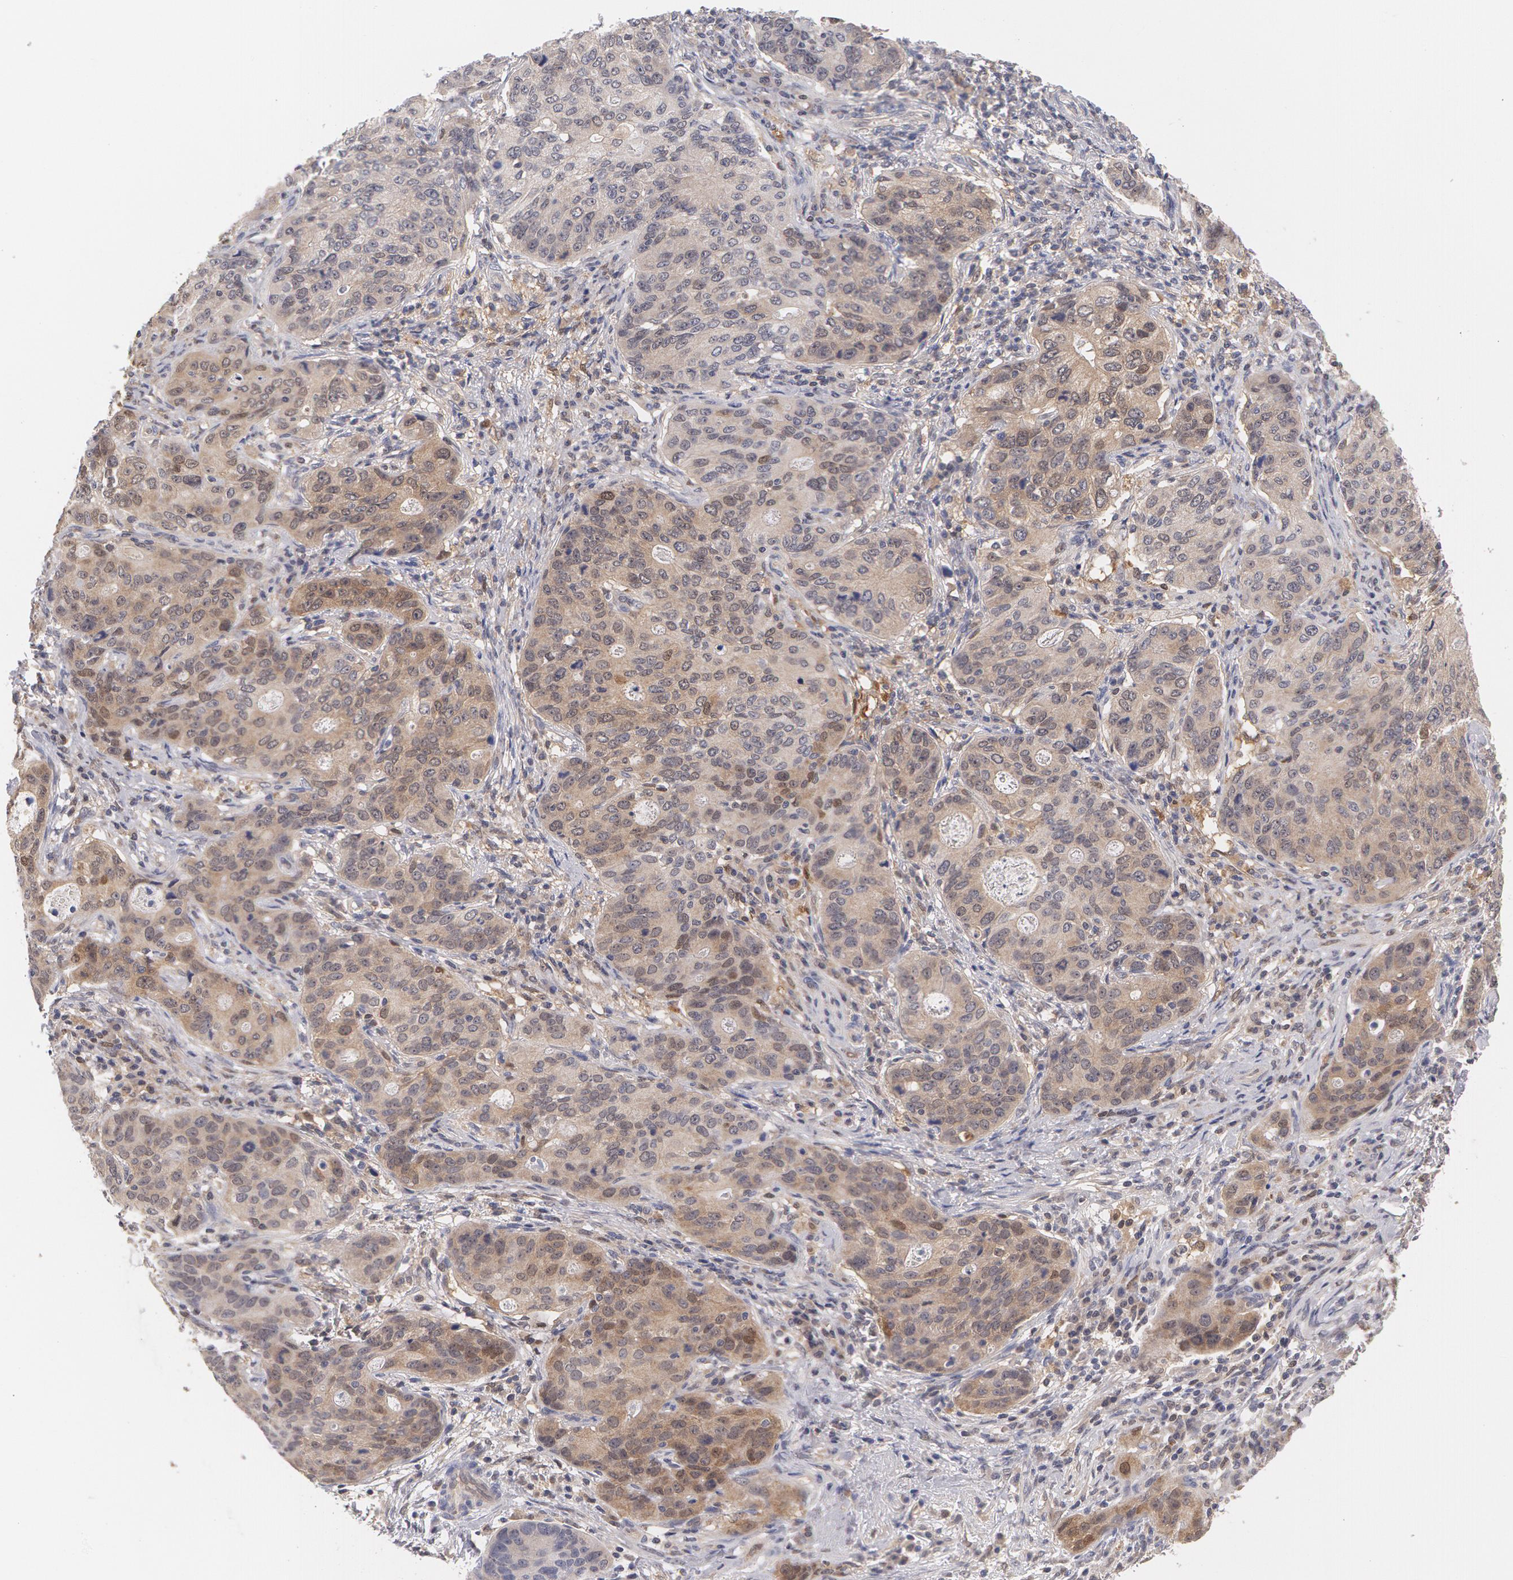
{"staining": {"intensity": "weak", "quantity": "25%-75%", "location": "cytoplasmic/membranous,nuclear"}, "tissue": "stomach cancer", "cell_type": "Tumor cells", "image_type": "cancer", "snomed": [{"axis": "morphology", "description": "Adenocarcinoma, NOS"}, {"axis": "topography", "description": "Esophagus"}, {"axis": "topography", "description": "Stomach"}], "caption": "Stomach cancer (adenocarcinoma) tissue shows weak cytoplasmic/membranous and nuclear staining in approximately 25%-75% of tumor cells", "gene": "TXNRD1", "patient": {"sex": "male", "age": 74}}